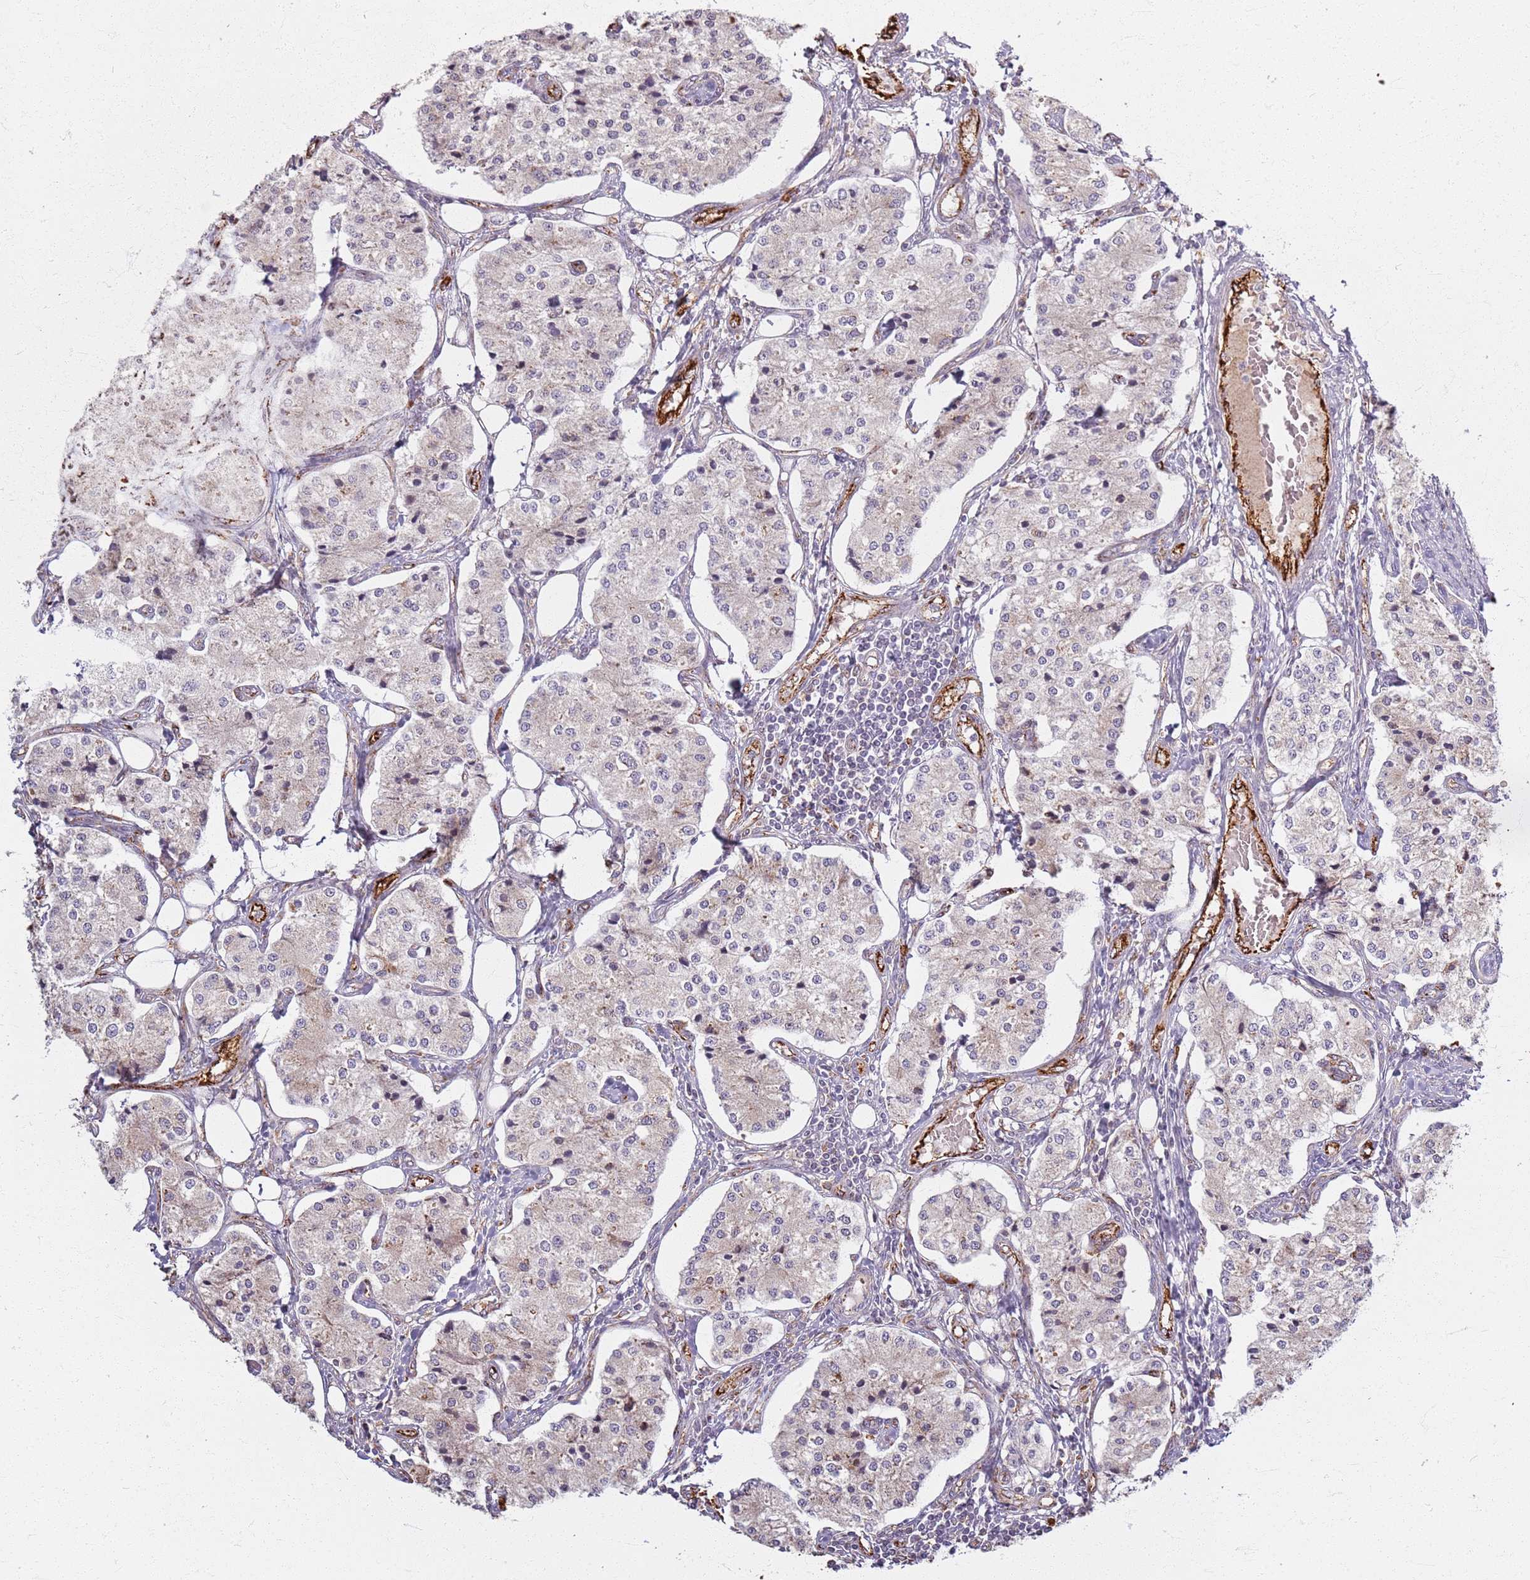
{"staining": {"intensity": "weak", "quantity": "<25%", "location": "cytoplasmic/membranous"}, "tissue": "carcinoid", "cell_type": "Tumor cells", "image_type": "cancer", "snomed": [{"axis": "morphology", "description": "Carcinoid, malignant, NOS"}, {"axis": "topography", "description": "Colon"}], "caption": "There is no significant staining in tumor cells of carcinoid.", "gene": "KRI1", "patient": {"sex": "female", "age": 52}}